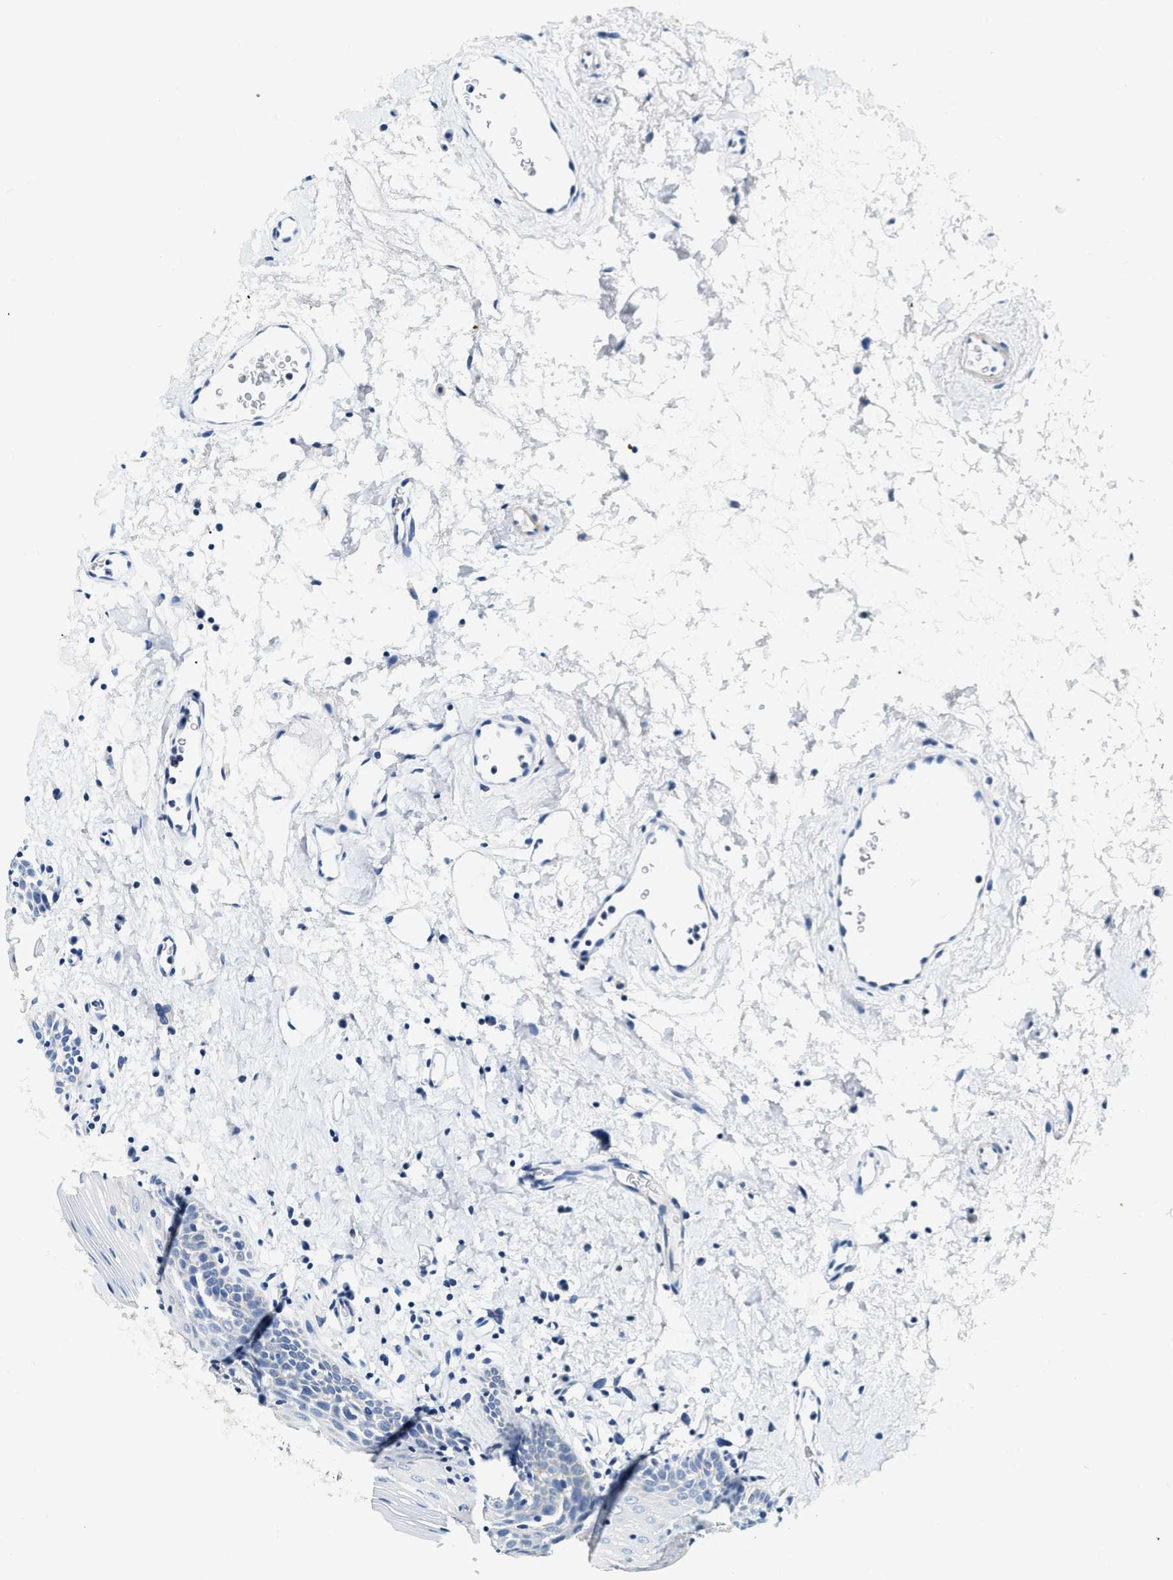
{"staining": {"intensity": "negative", "quantity": "none", "location": "none"}, "tissue": "oral mucosa", "cell_type": "Squamous epithelial cells", "image_type": "normal", "snomed": [{"axis": "morphology", "description": "Normal tissue, NOS"}, {"axis": "topography", "description": "Oral tissue"}], "caption": "Immunohistochemical staining of normal oral mucosa shows no significant positivity in squamous epithelial cells. (DAB (3,3'-diaminobenzidine) immunohistochemistry (IHC) with hematoxylin counter stain).", "gene": "EIF2AK2", "patient": {"sex": "male", "age": 66}}